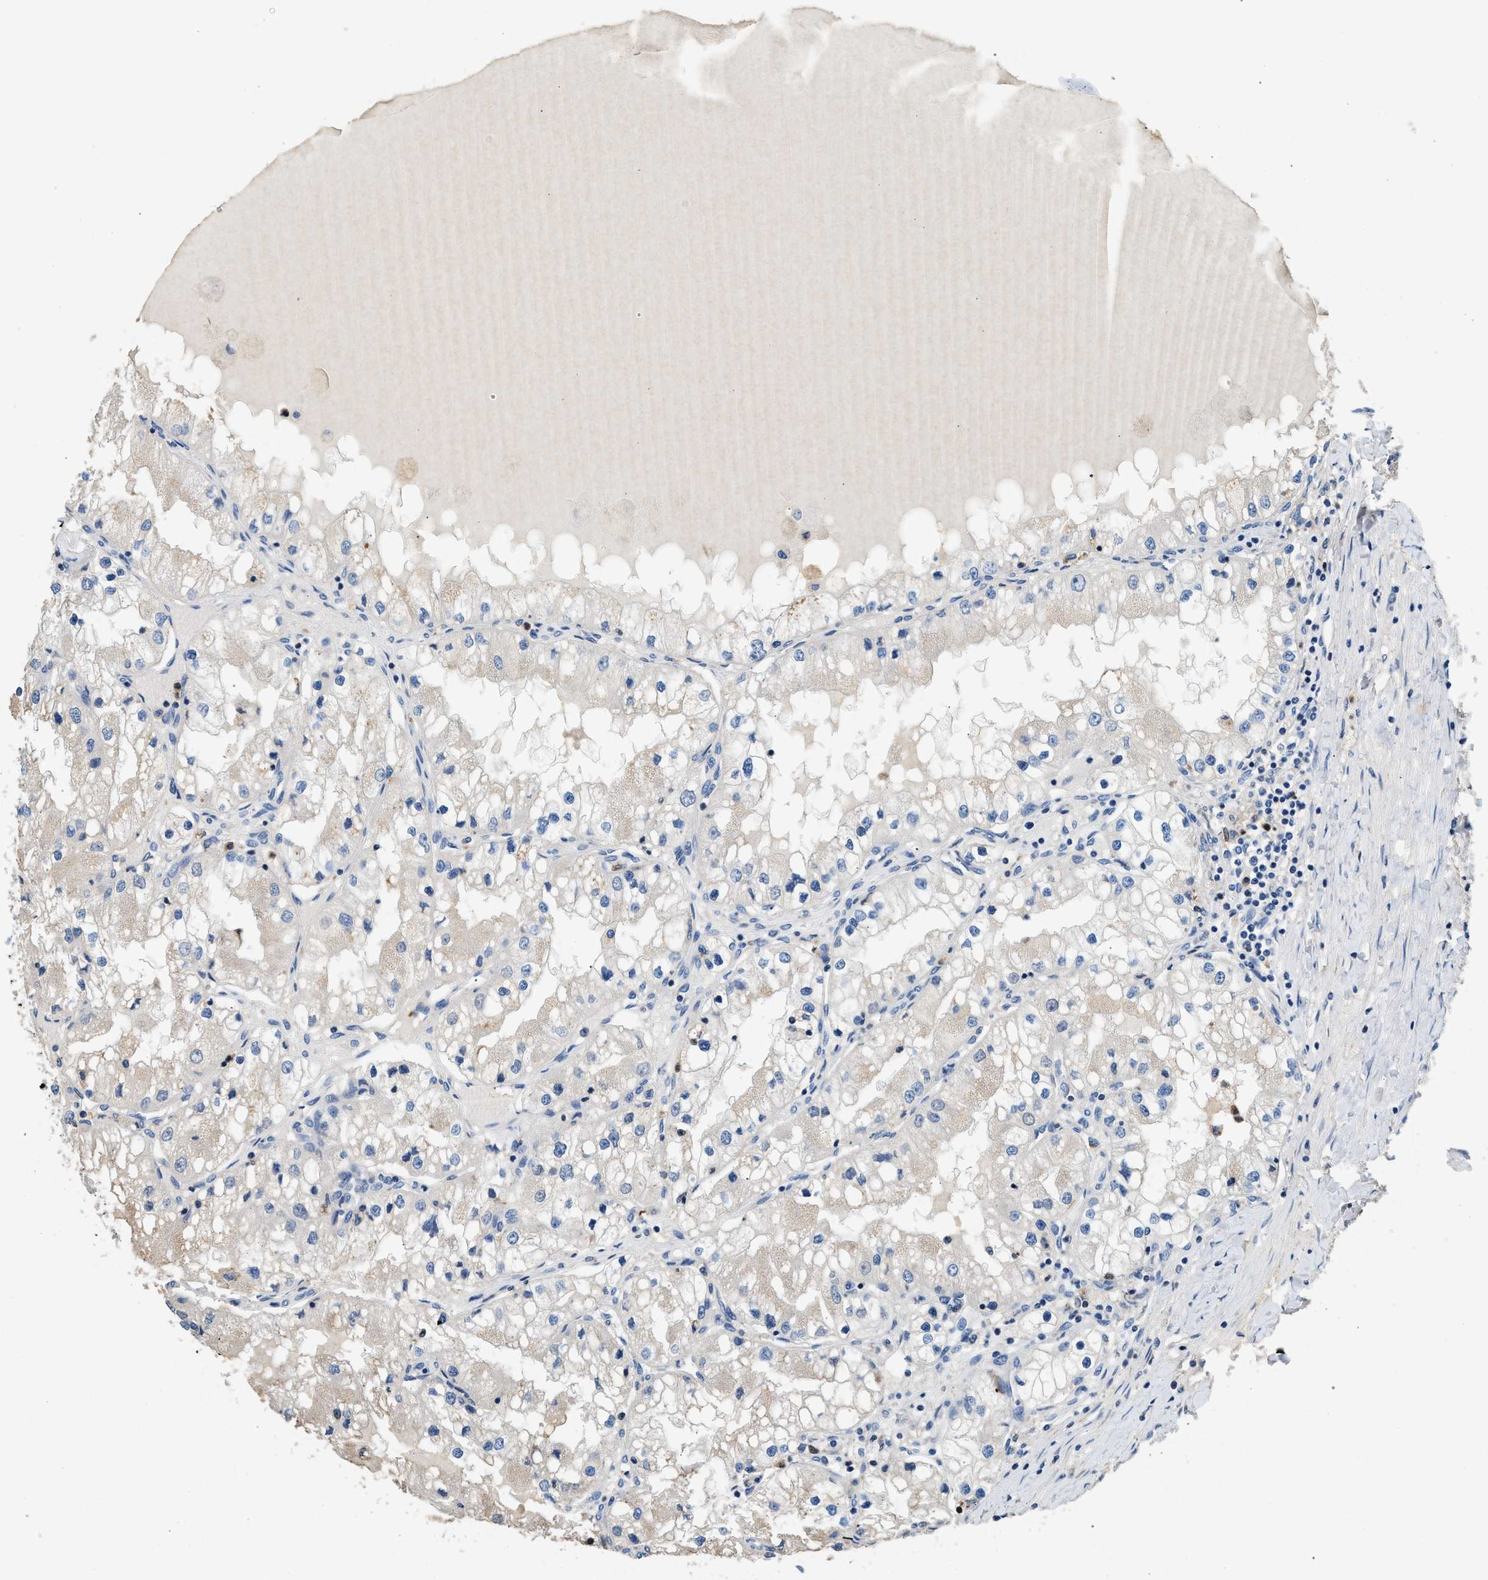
{"staining": {"intensity": "negative", "quantity": "none", "location": "none"}, "tissue": "renal cancer", "cell_type": "Tumor cells", "image_type": "cancer", "snomed": [{"axis": "morphology", "description": "Adenocarcinoma, NOS"}, {"axis": "topography", "description": "Kidney"}], "caption": "Tumor cells show no significant protein expression in renal cancer (adenocarcinoma).", "gene": "TOX", "patient": {"sex": "male", "age": 68}}